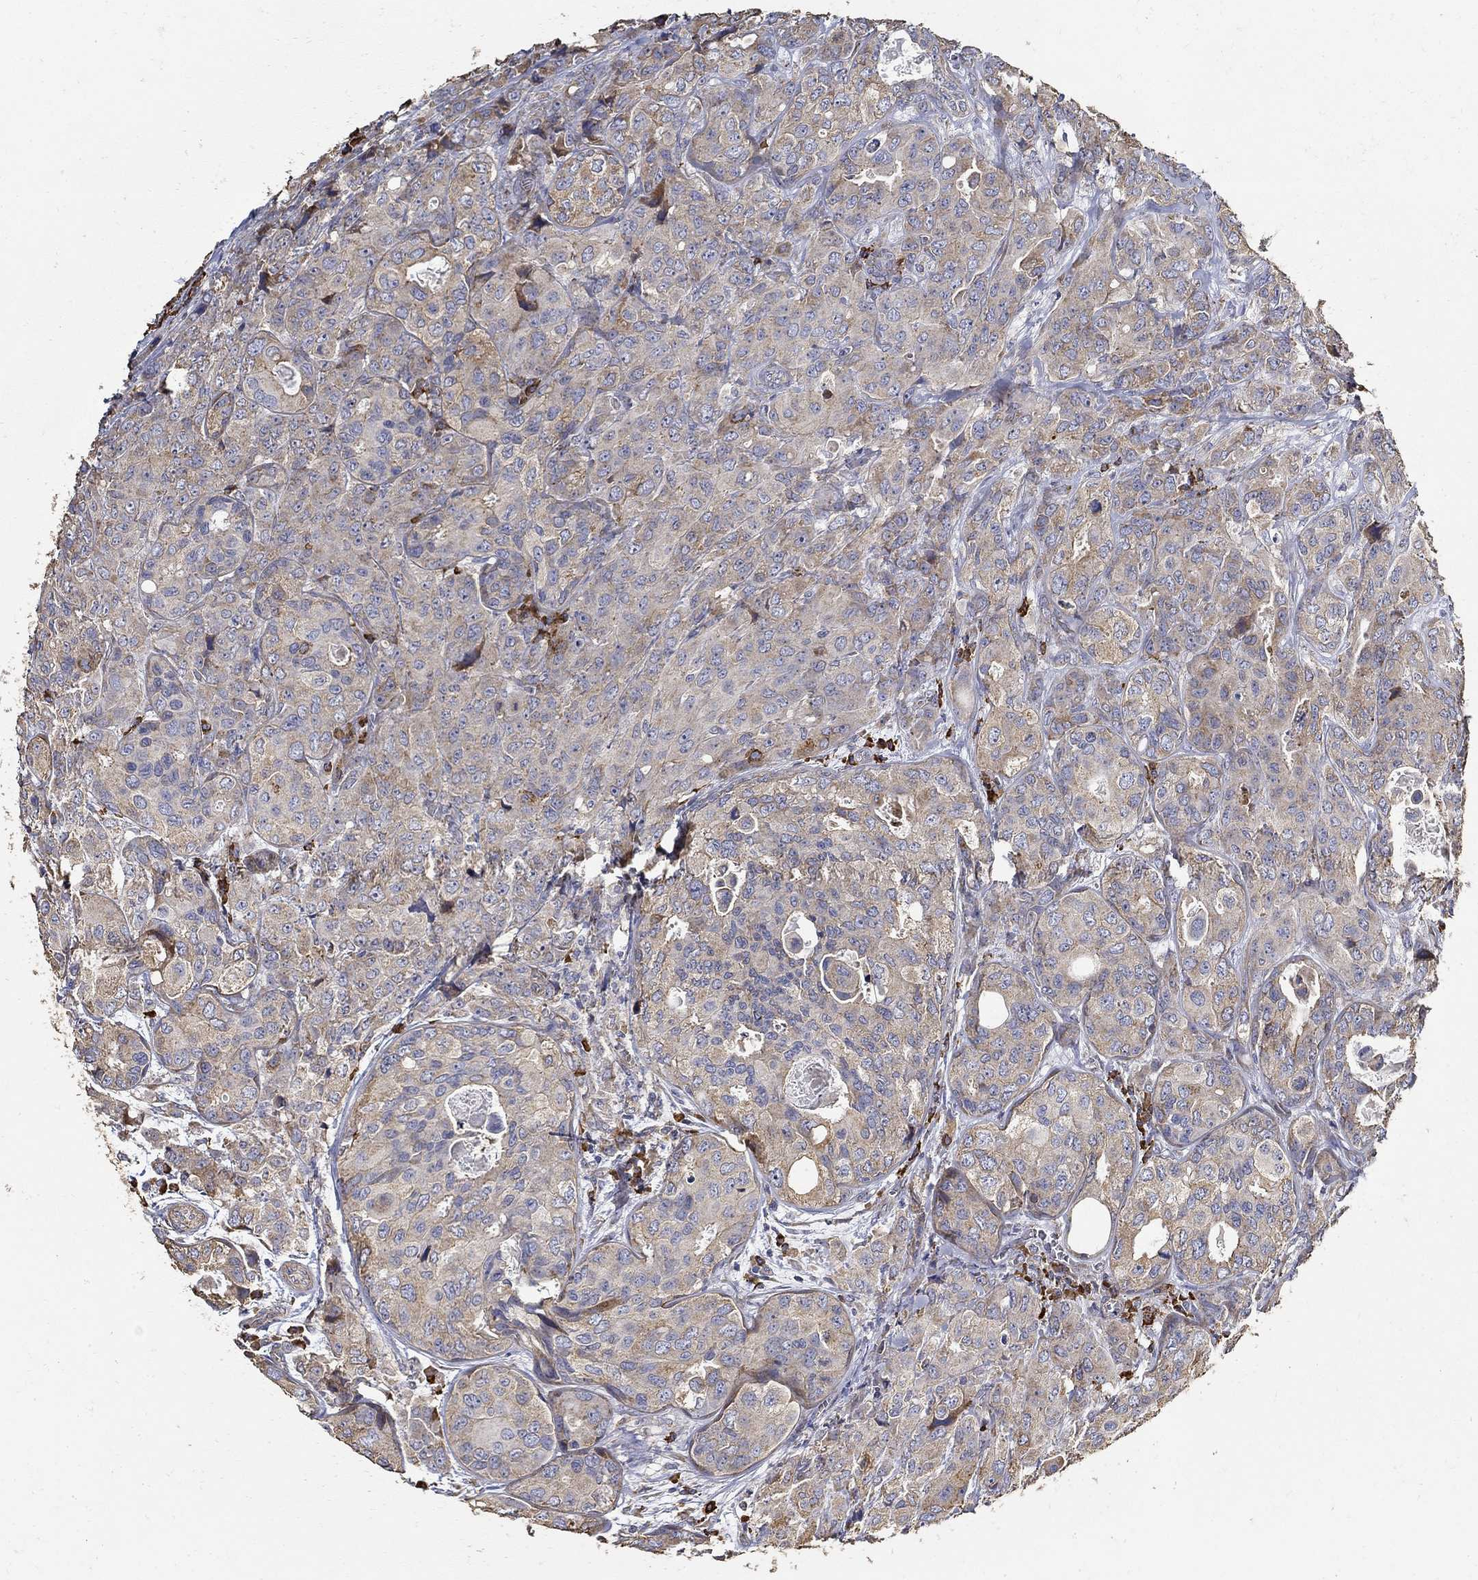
{"staining": {"intensity": "weak", "quantity": "25%-75%", "location": "cytoplasmic/membranous"}, "tissue": "breast cancer", "cell_type": "Tumor cells", "image_type": "cancer", "snomed": [{"axis": "morphology", "description": "Duct carcinoma"}, {"axis": "topography", "description": "Breast"}], "caption": "Breast invasive ductal carcinoma tissue reveals weak cytoplasmic/membranous staining in approximately 25%-75% of tumor cells, visualized by immunohistochemistry.", "gene": "EMILIN3", "patient": {"sex": "female", "age": 43}}